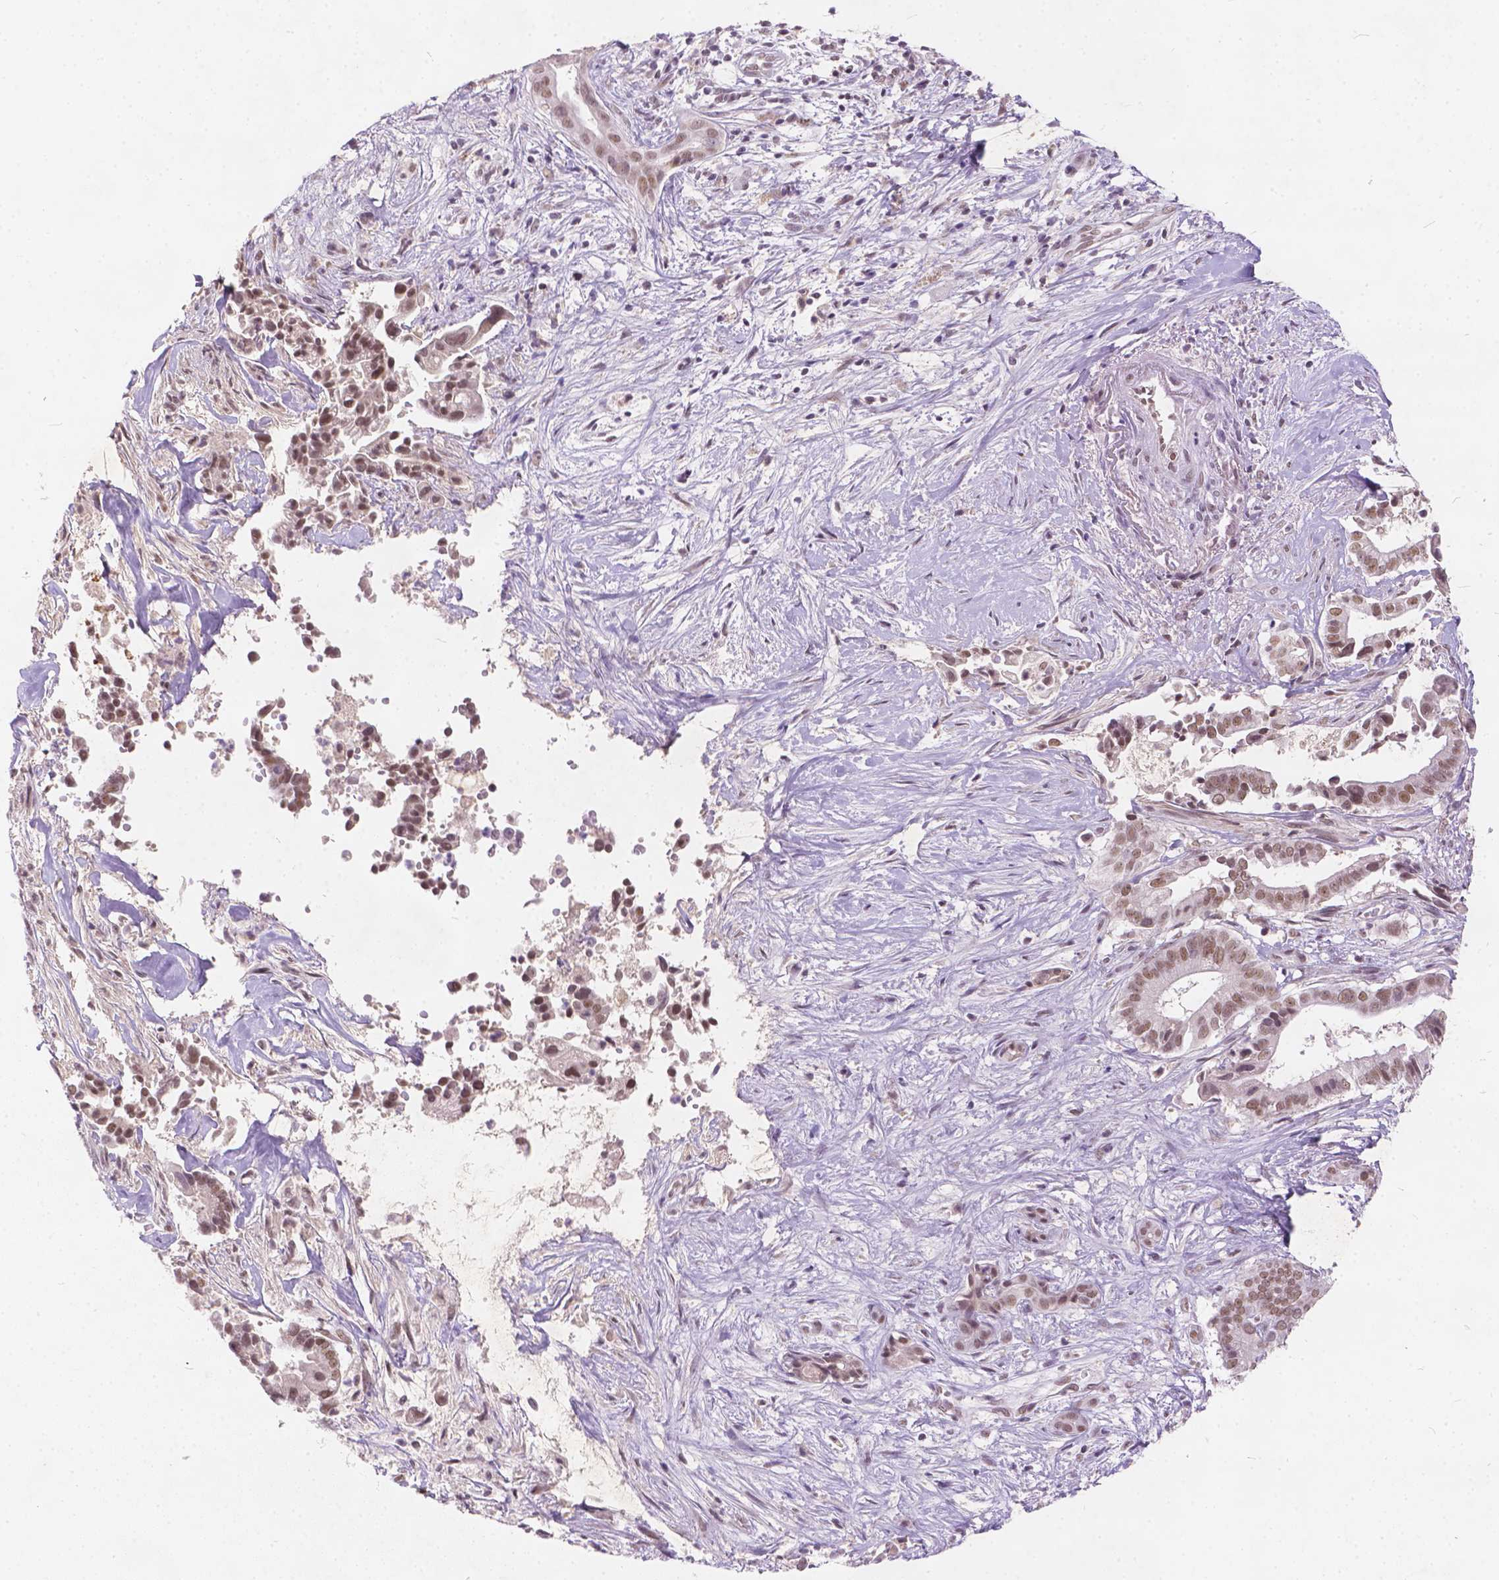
{"staining": {"intensity": "weak", "quantity": ">75%", "location": "nuclear"}, "tissue": "pancreatic cancer", "cell_type": "Tumor cells", "image_type": "cancer", "snomed": [{"axis": "morphology", "description": "Adenocarcinoma, NOS"}, {"axis": "topography", "description": "Pancreas"}], "caption": "A brown stain labels weak nuclear positivity of a protein in pancreatic cancer (adenocarcinoma) tumor cells.", "gene": "FAM53A", "patient": {"sex": "male", "age": 61}}